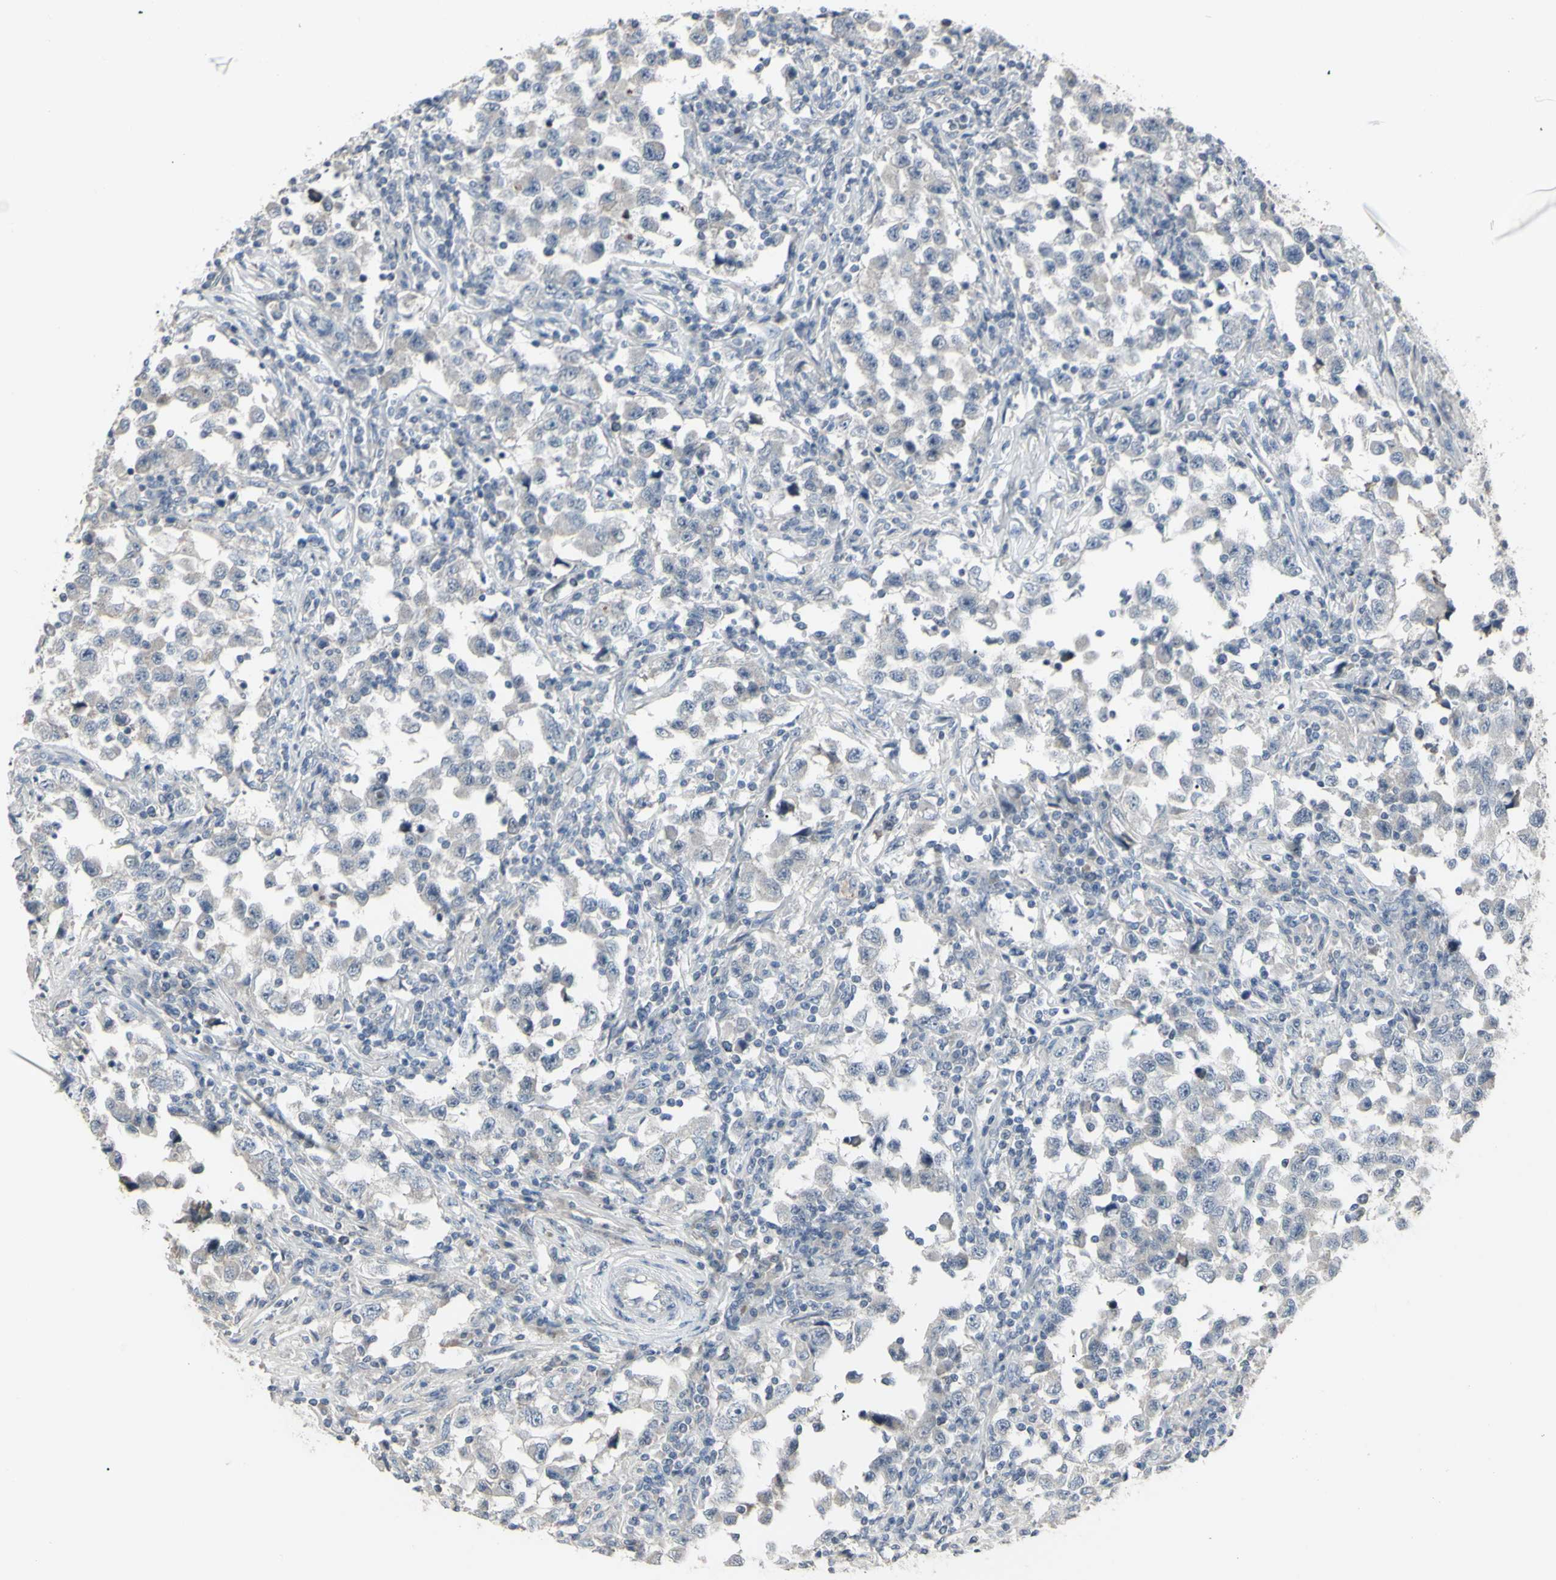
{"staining": {"intensity": "negative", "quantity": "none", "location": "none"}, "tissue": "testis cancer", "cell_type": "Tumor cells", "image_type": "cancer", "snomed": [{"axis": "morphology", "description": "Carcinoma, Embryonal, NOS"}, {"axis": "topography", "description": "Testis"}], "caption": "There is no significant staining in tumor cells of testis cancer.", "gene": "PIAS4", "patient": {"sex": "male", "age": 21}}